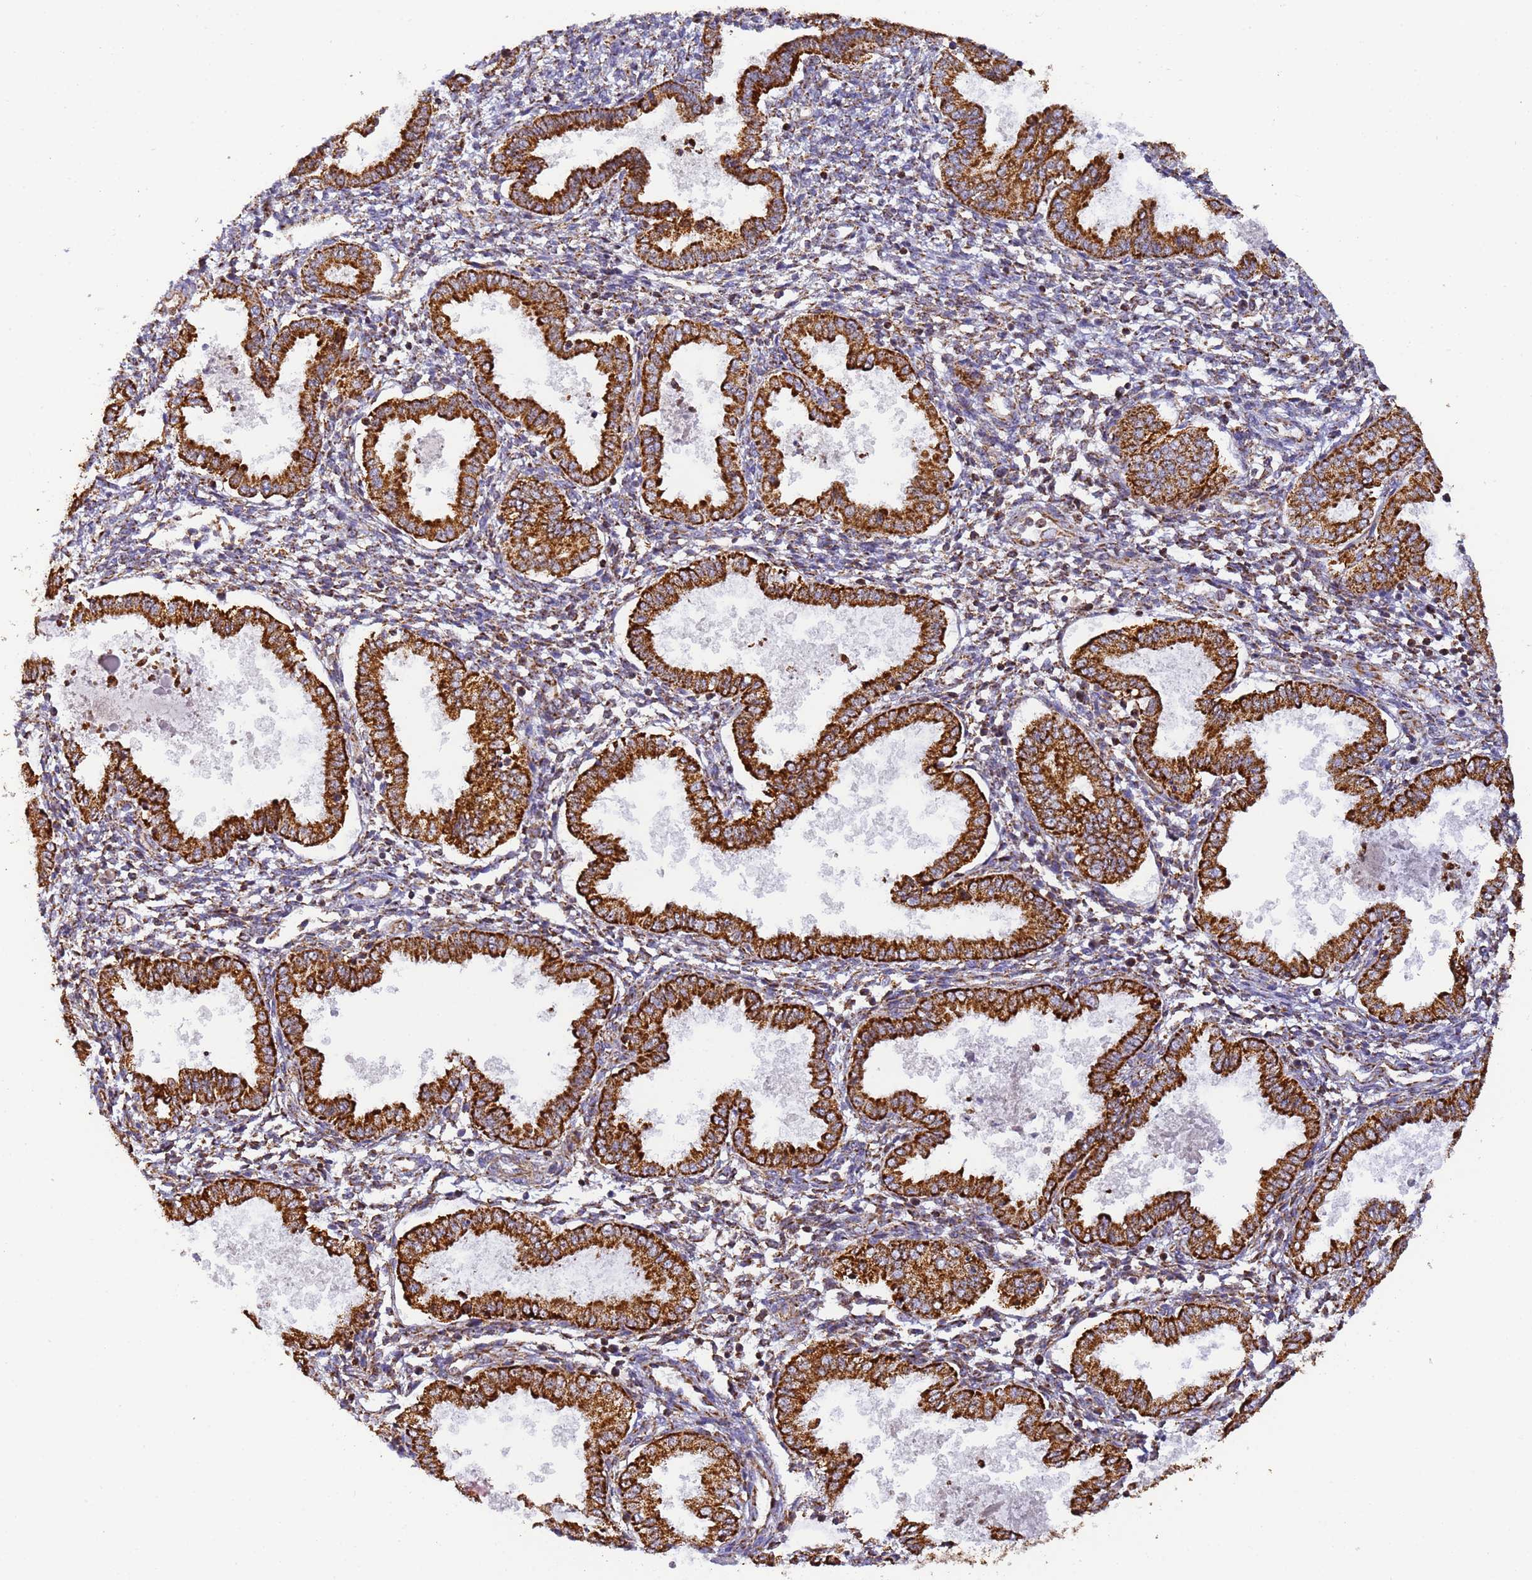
{"staining": {"intensity": "moderate", "quantity": "<25%", "location": "cytoplasmic/membranous"}, "tissue": "endometrium", "cell_type": "Cells in endometrial stroma", "image_type": "normal", "snomed": [{"axis": "morphology", "description": "Normal tissue, NOS"}, {"axis": "topography", "description": "Endometrium"}], "caption": "There is low levels of moderate cytoplasmic/membranous expression in cells in endometrial stroma of normal endometrium, as demonstrated by immunohistochemical staining (brown color).", "gene": "FRG2B", "patient": {"sex": "female", "age": 33}}